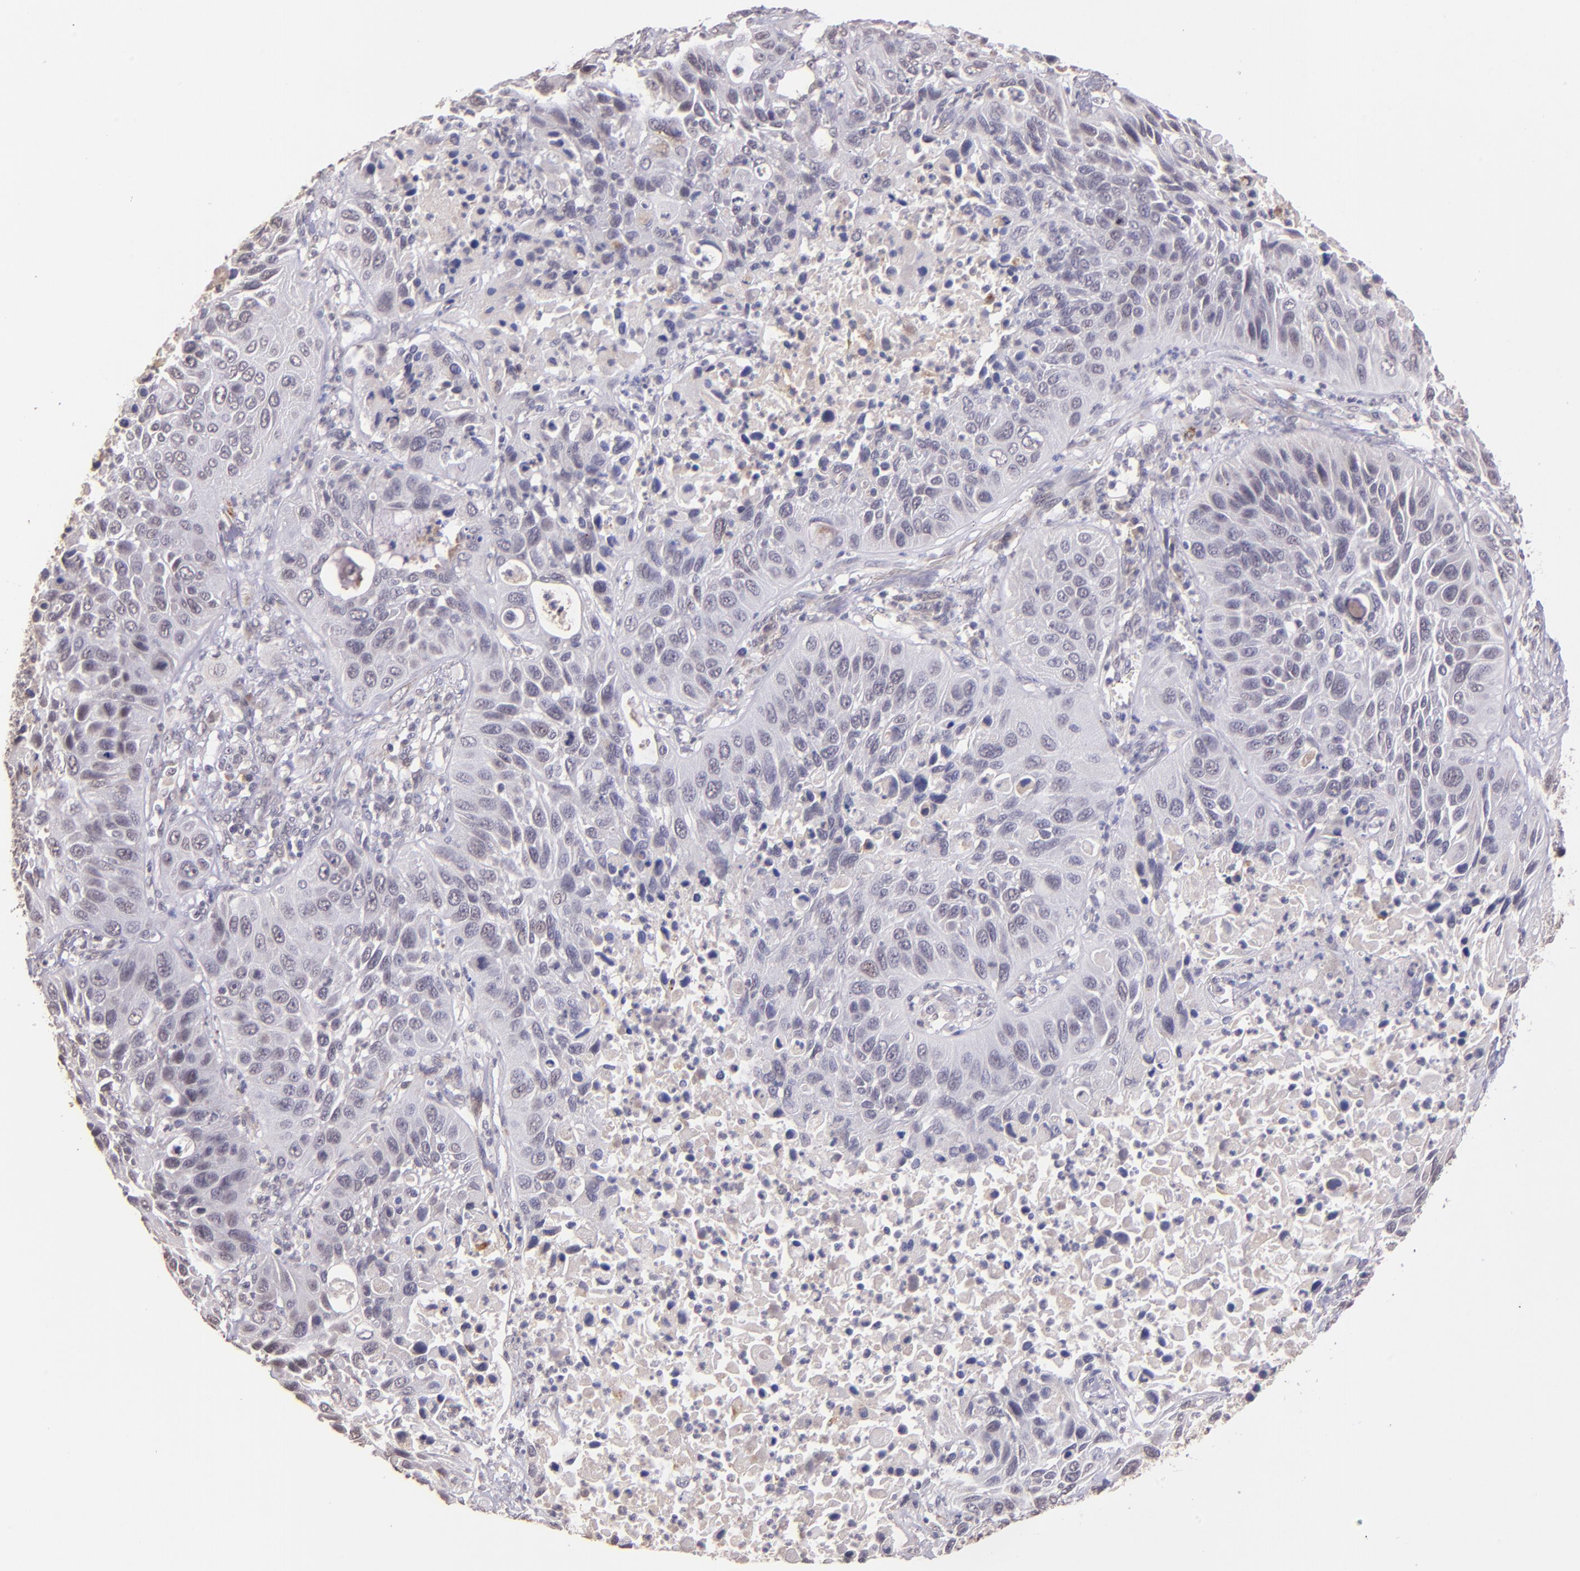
{"staining": {"intensity": "weak", "quantity": "<25%", "location": "cytoplasmic/membranous"}, "tissue": "lung cancer", "cell_type": "Tumor cells", "image_type": "cancer", "snomed": [{"axis": "morphology", "description": "Squamous cell carcinoma, NOS"}, {"axis": "topography", "description": "Lung"}], "caption": "Protein analysis of lung cancer exhibits no significant positivity in tumor cells.", "gene": "TAF7L", "patient": {"sex": "female", "age": 76}}